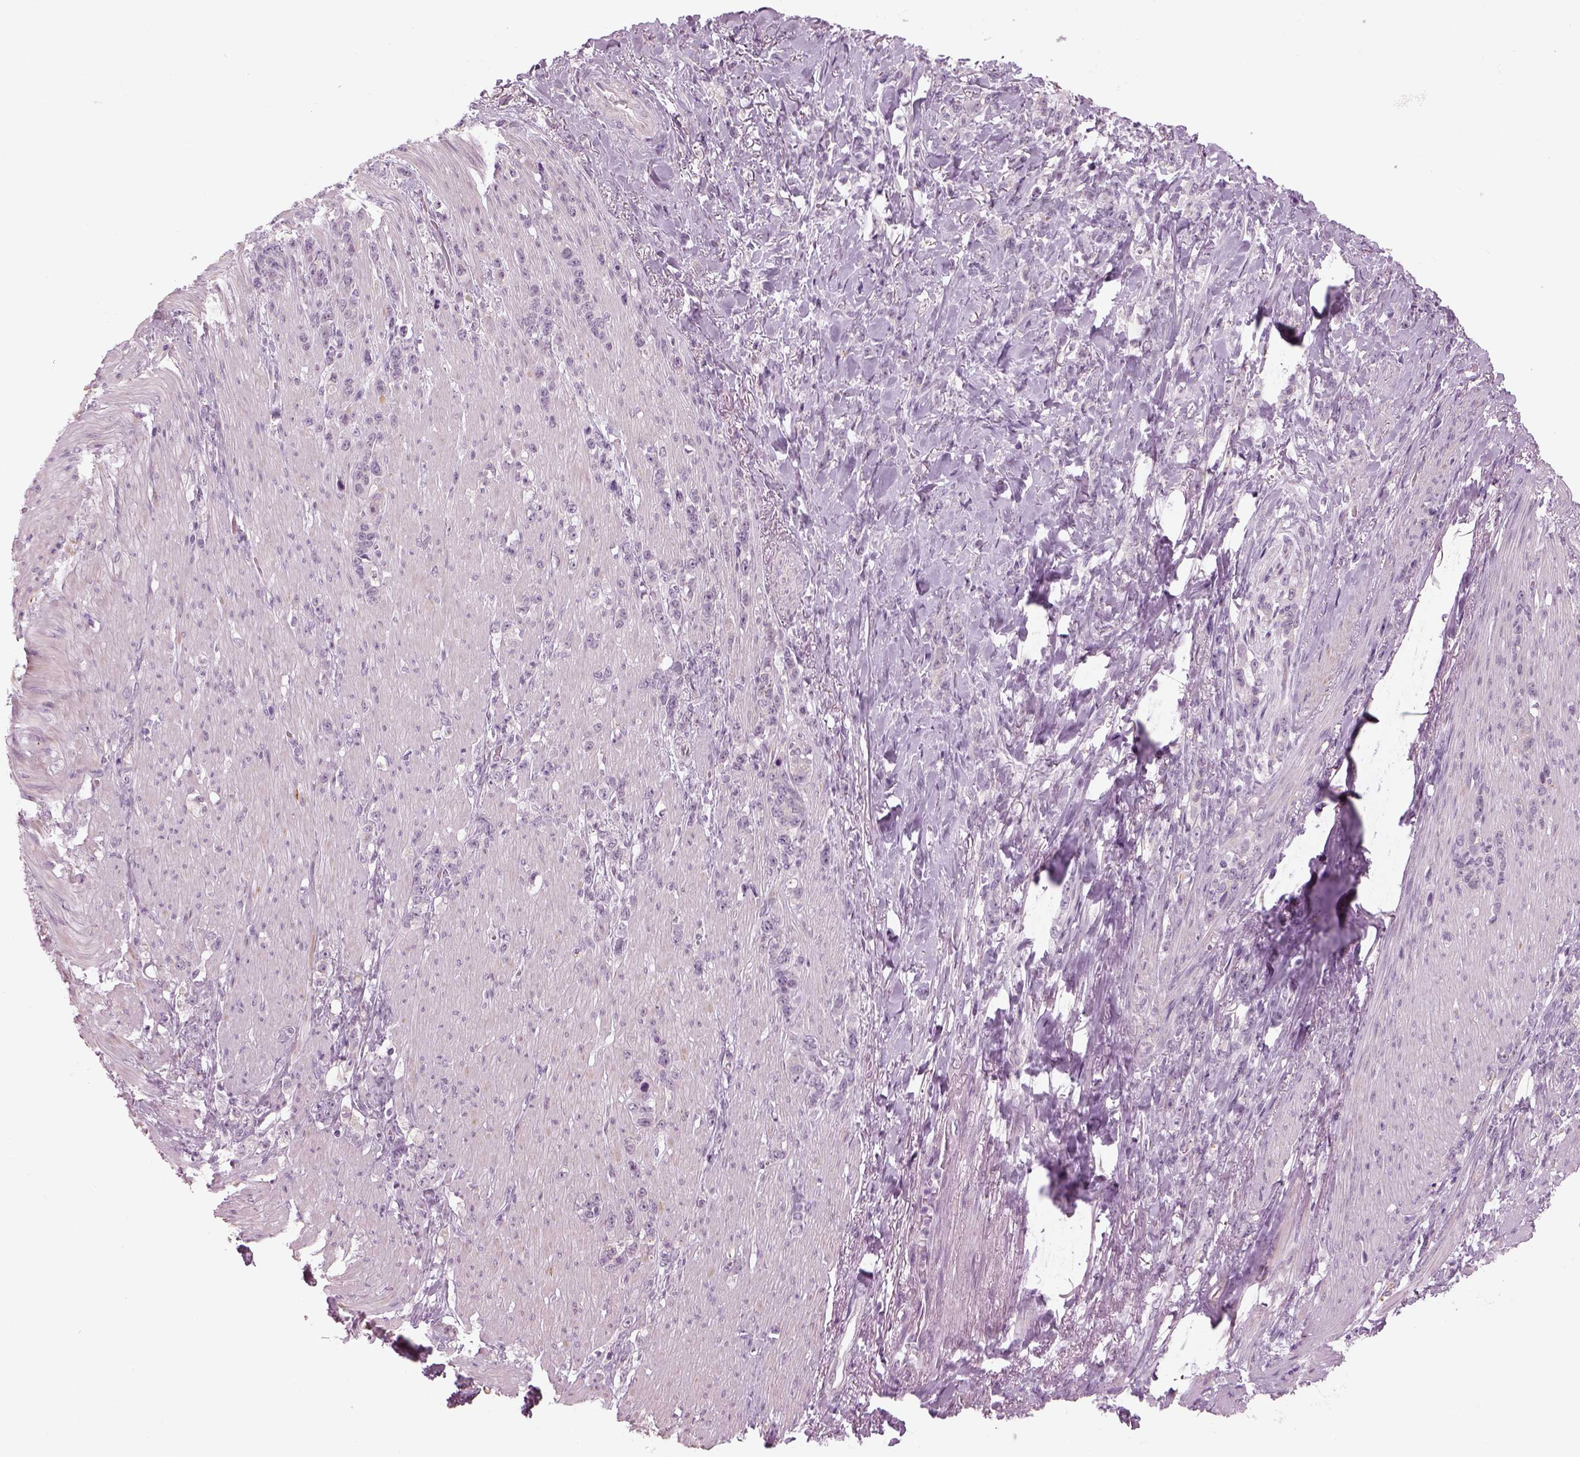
{"staining": {"intensity": "negative", "quantity": "none", "location": "none"}, "tissue": "stomach cancer", "cell_type": "Tumor cells", "image_type": "cancer", "snomed": [{"axis": "morphology", "description": "Adenocarcinoma, NOS"}, {"axis": "topography", "description": "Stomach, lower"}], "caption": "Immunohistochemical staining of adenocarcinoma (stomach) demonstrates no significant staining in tumor cells.", "gene": "LRRIQ3", "patient": {"sex": "male", "age": 88}}